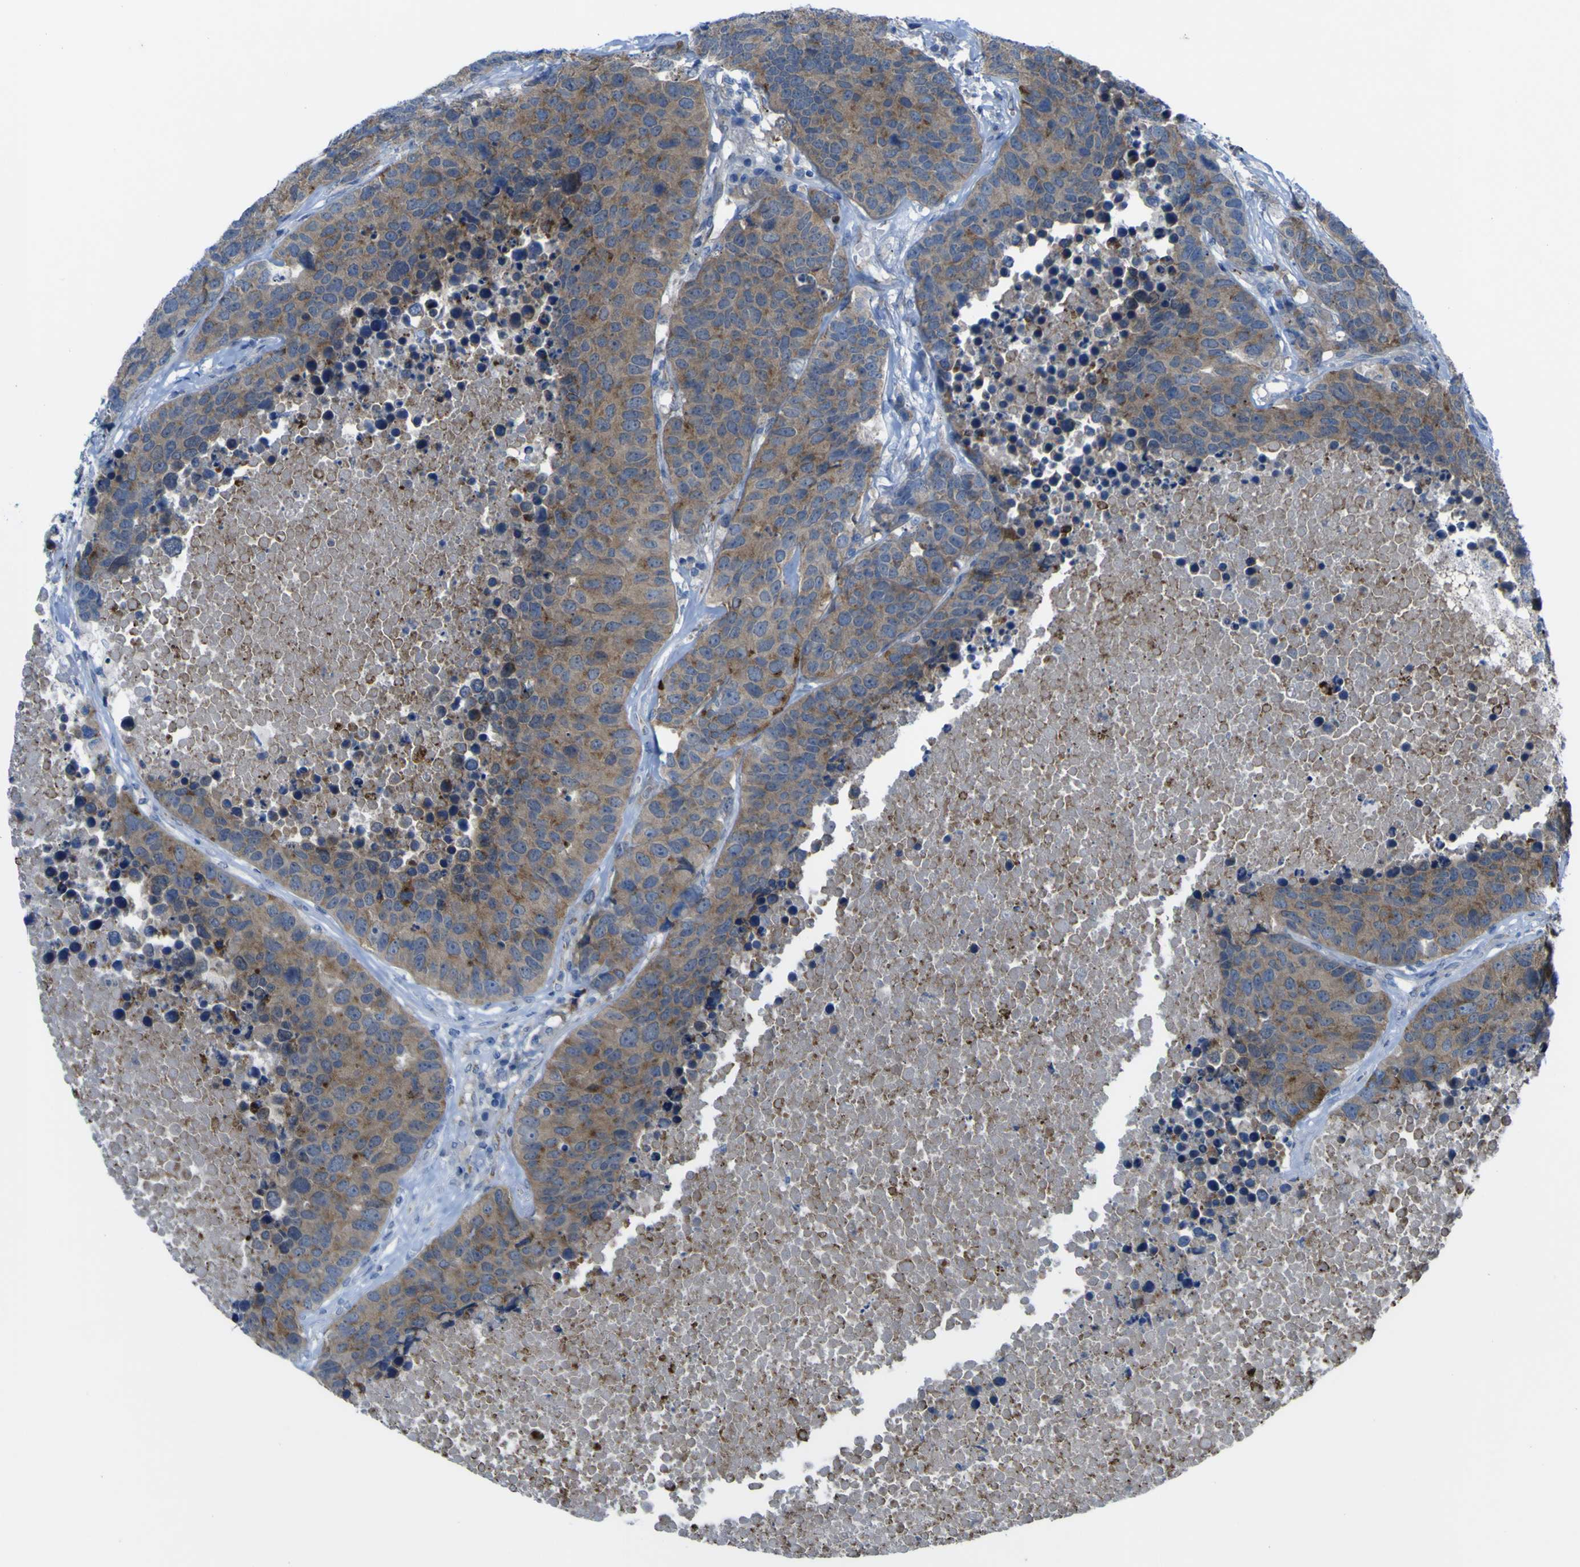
{"staining": {"intensity": "weak", "quantity": ">75%", "location": "cytoplasmic/membranous"}, "tissue": "carcinoid", "cell_type": "Tumor cells", "image_type": "cancer", "snomed": [{"axis": "morphology", "description": "Carcinoid, malignant, NOS"}, {"axis": "topography", "description": "Lung"}], "caption": "IHC of human carcinoid displays low levels of weak cytoplasmic/membranous staining in approximately >75% of tumor cells.", "gene": "CST3", "patient": {"sex": "male", "age": 60}}